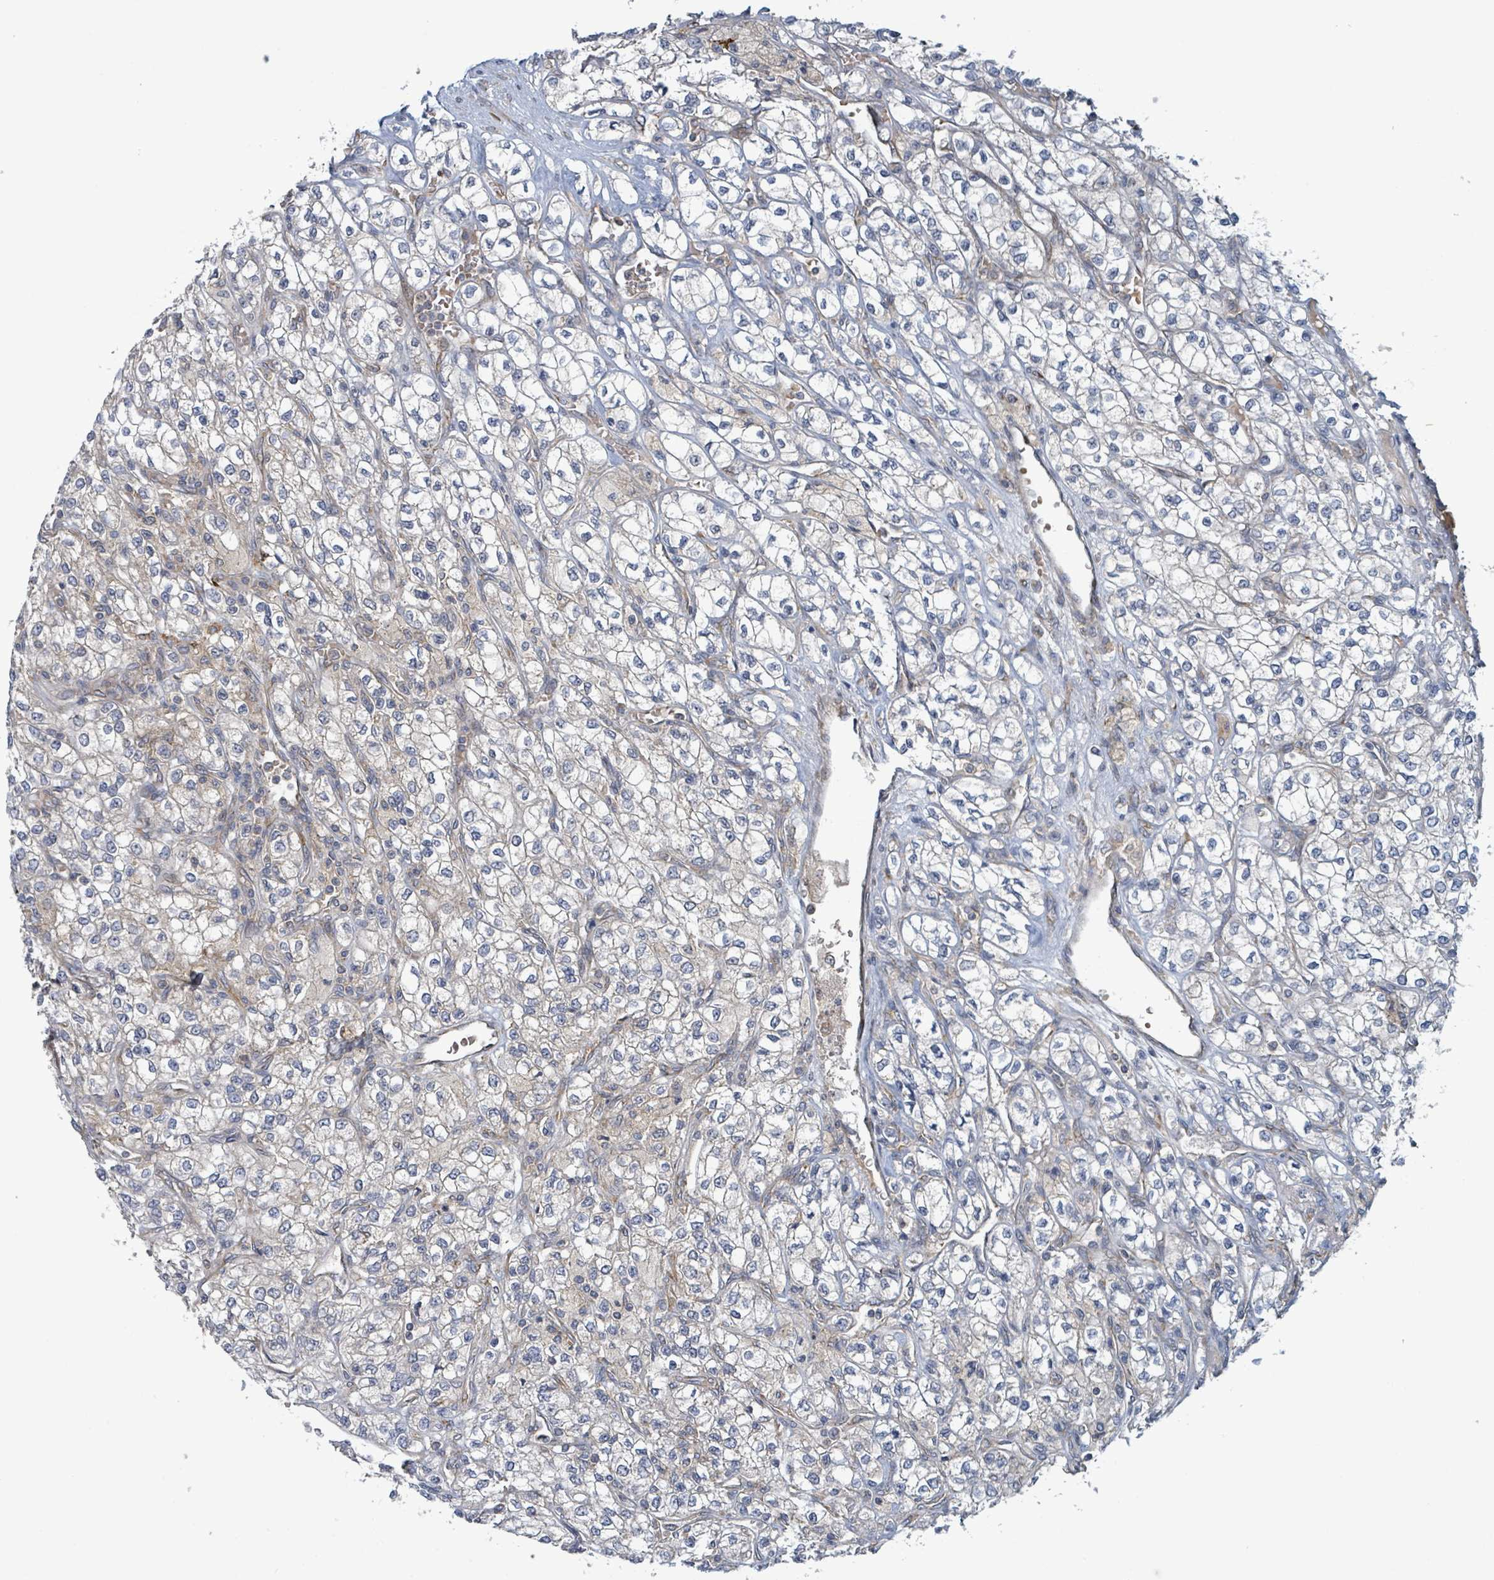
{"staining": {"intensity": "weak", "quantity": "<25%", "location": "cytoplasmic/membranous"}, "tissue": "renal cancer", "cell_type": "Tumor cells", "image_type": "cancer", "snomed": [{"axis": "morphology", "description": "Adenocarcinoma, NOS"}, {"axis": "topography", "description": "Kidney"}], "caption": "DAB immunohistochemical staining of human renal cancer demonstrates no significant positivity in tumor cells.", "gene": "OR51E1", "patient": {"sex": "male", "age": 80}}